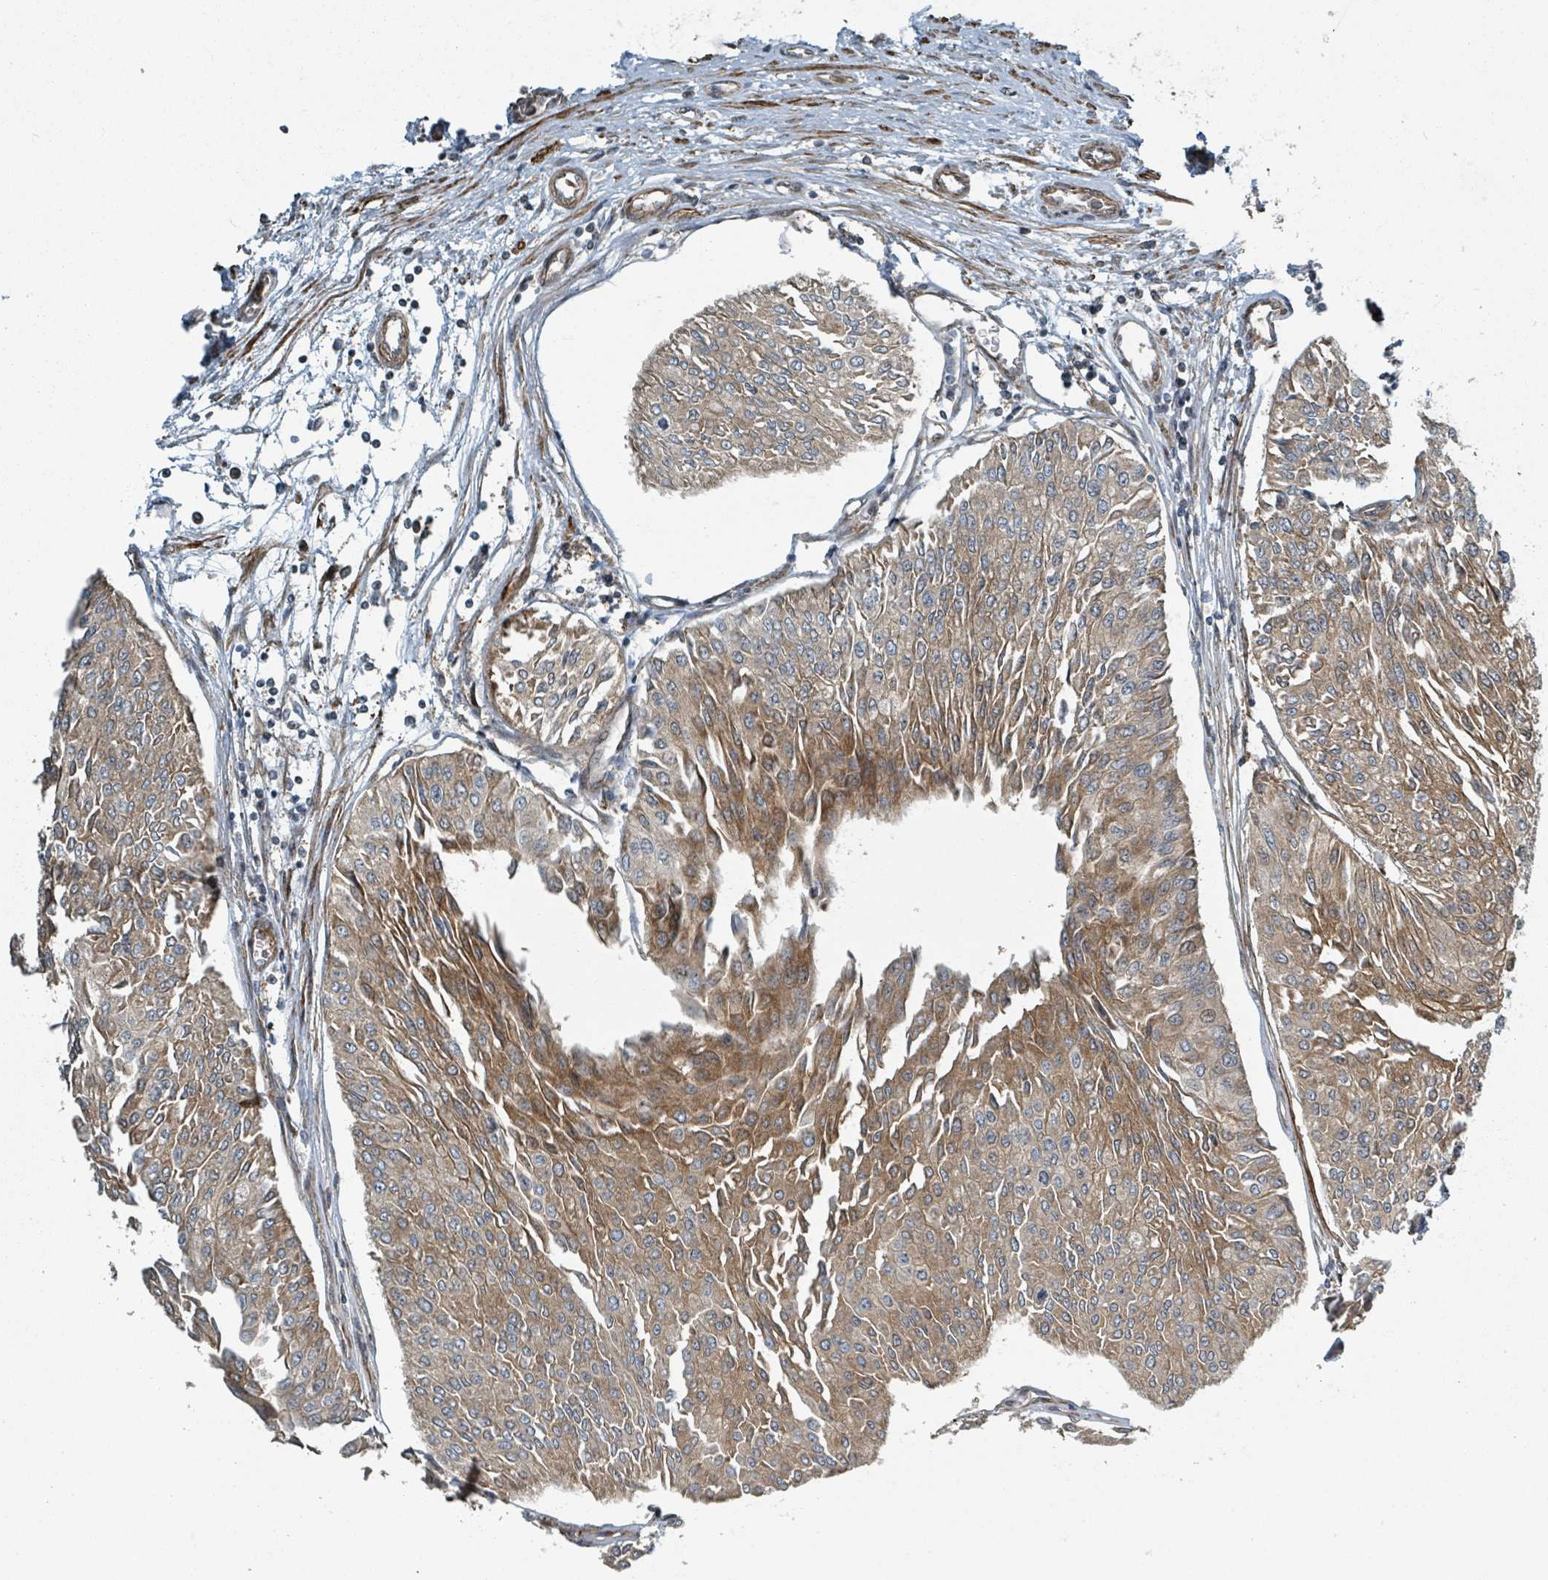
{"staining": {"intensity": "moderate", "quantity": ">75%", "location": "cytoplasmic/membranous"}, "tissue": "urothelial cancer", "cell_type": "Tumor cells", "image_type": "cancer", "snomed": [{"axis": "morphology", "description": "Urothelial carcinoma, Low grade"}, {"axis": "topography", "description": "Urinary bladder"}], "caption": "Urothelial carcinoma (low-grade) was stained to show a protein in brown. There is medium levels of moderate cytoplasmic/membranous positivity in about >75% of tumor cells.", "gene": "RHPN2", "patient": {"sex": "male", "age": 67}}